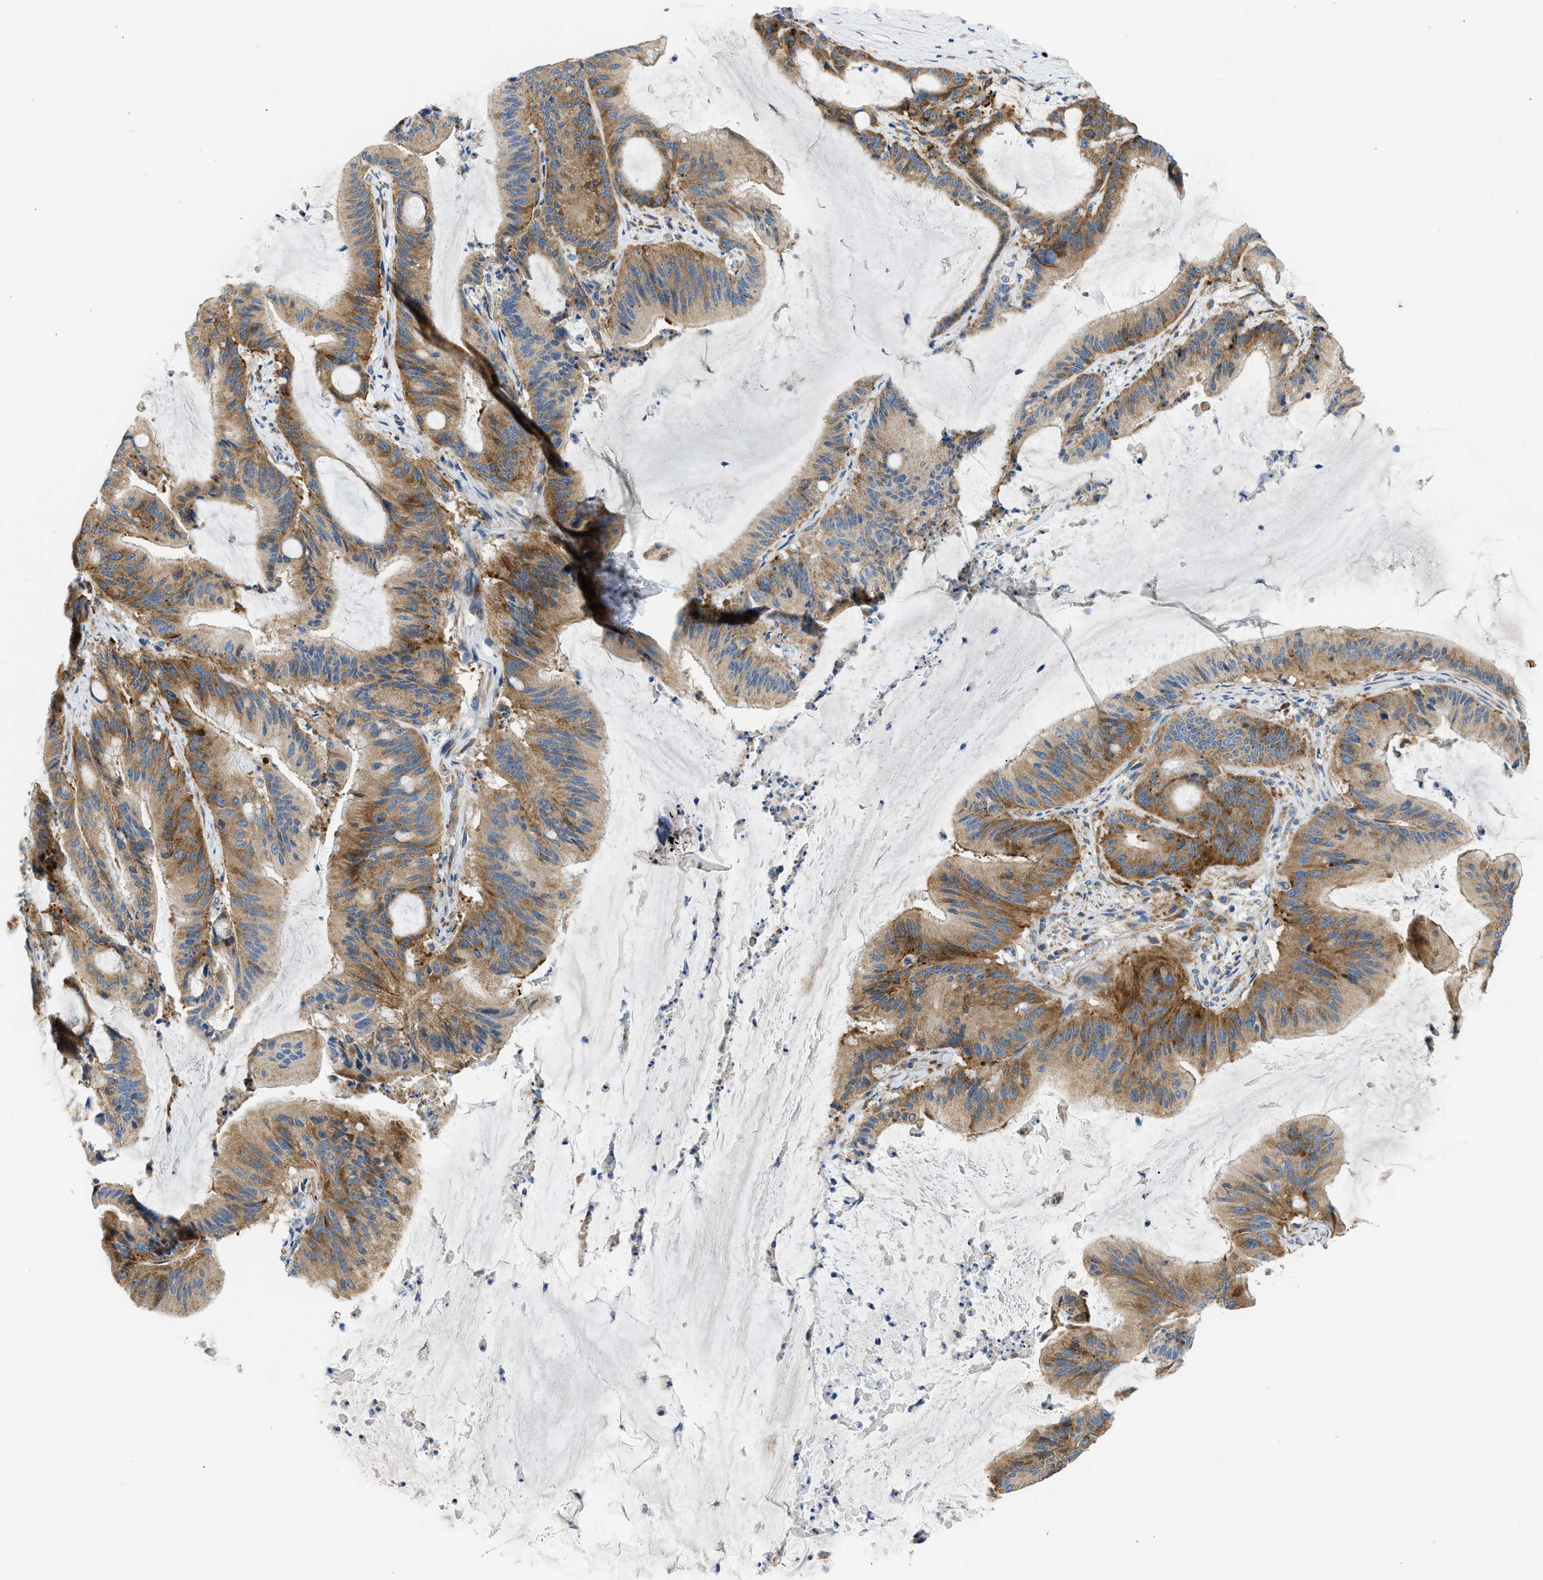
{"staining": {"intensity": "moderate", "quantity": ">75%", "location": "cytoplasmic/membranous"}, "tissue": "liver cancer", "cell_type": "Tumor cells", "image_type": "cancer", "snomed": [{"axis": "morphology", "description": "Normal tissue, NOS"}, {"axis": "morphology", "description": "Cholangiocarcinoma"}, {"axis": "topography", "description": "Liver"}, {"axis": "topography", "description": "Peripheral nerve tissue"}], "caption": "Immunohistochemical staining of human liver cancer (cholangiocarcinoma) shows medium levels of moderate cytoplasmic/membranous positivity in about >75% of tumor cells. Immunohistochemistry stains the protein of interest in brown and the nuclei are stained blue.", "gene": "CAMKK2", "patient": {"sex": "female", "age": 73}}